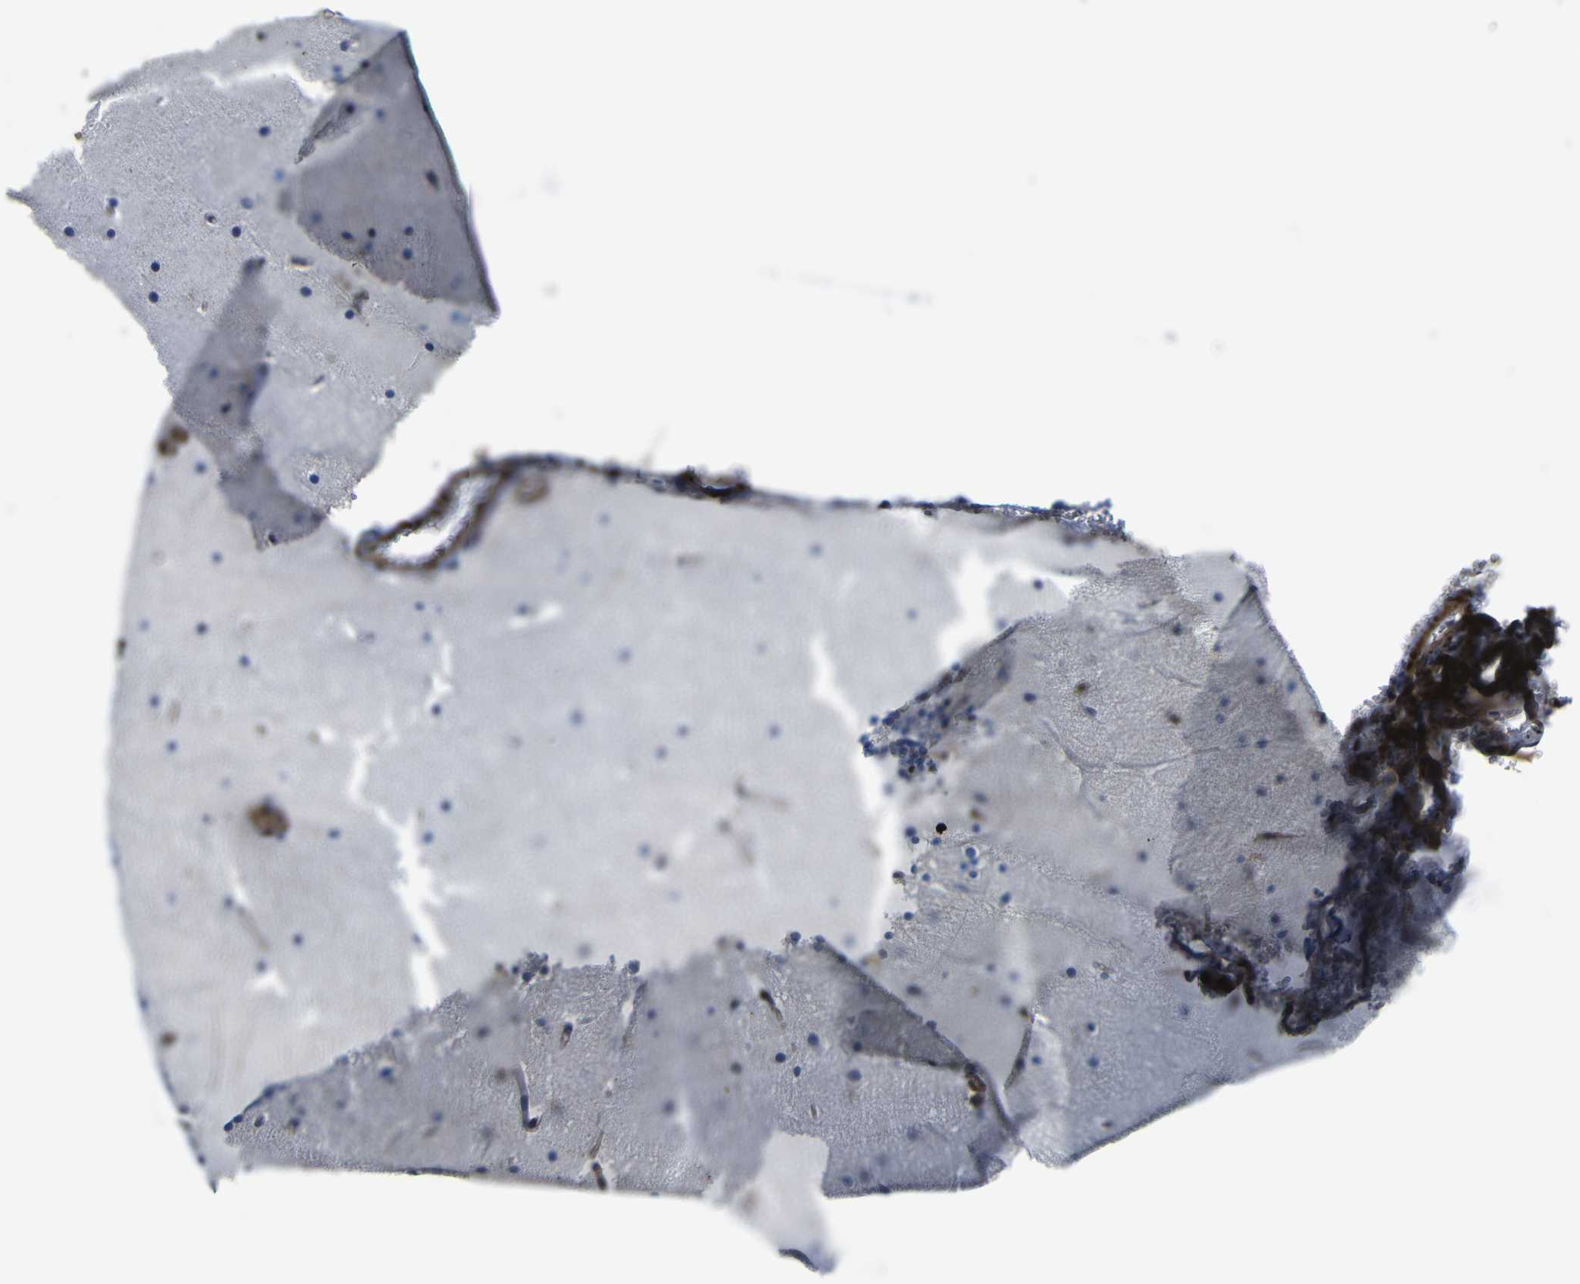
{"staining": {"intensity": "negative", "quantity": "none", "location": "none"}, "tissue": "cerebellum", "cell_type": "Cells in granular layer", "image_type": "normal", "snomed": [{"axis": "morphology", "description": "Normal tissue, NOS"}, {"axis": "topography", "description": "Cerebellum"}], "caption": "This image is of benign cerebellum stained with IHC to label a protein in brown with the nuclei are counter-stained blue. There is no expression in cells in granular layer.", "gene": "YAP1", "patient": {"sex": "male", "age": 45}}